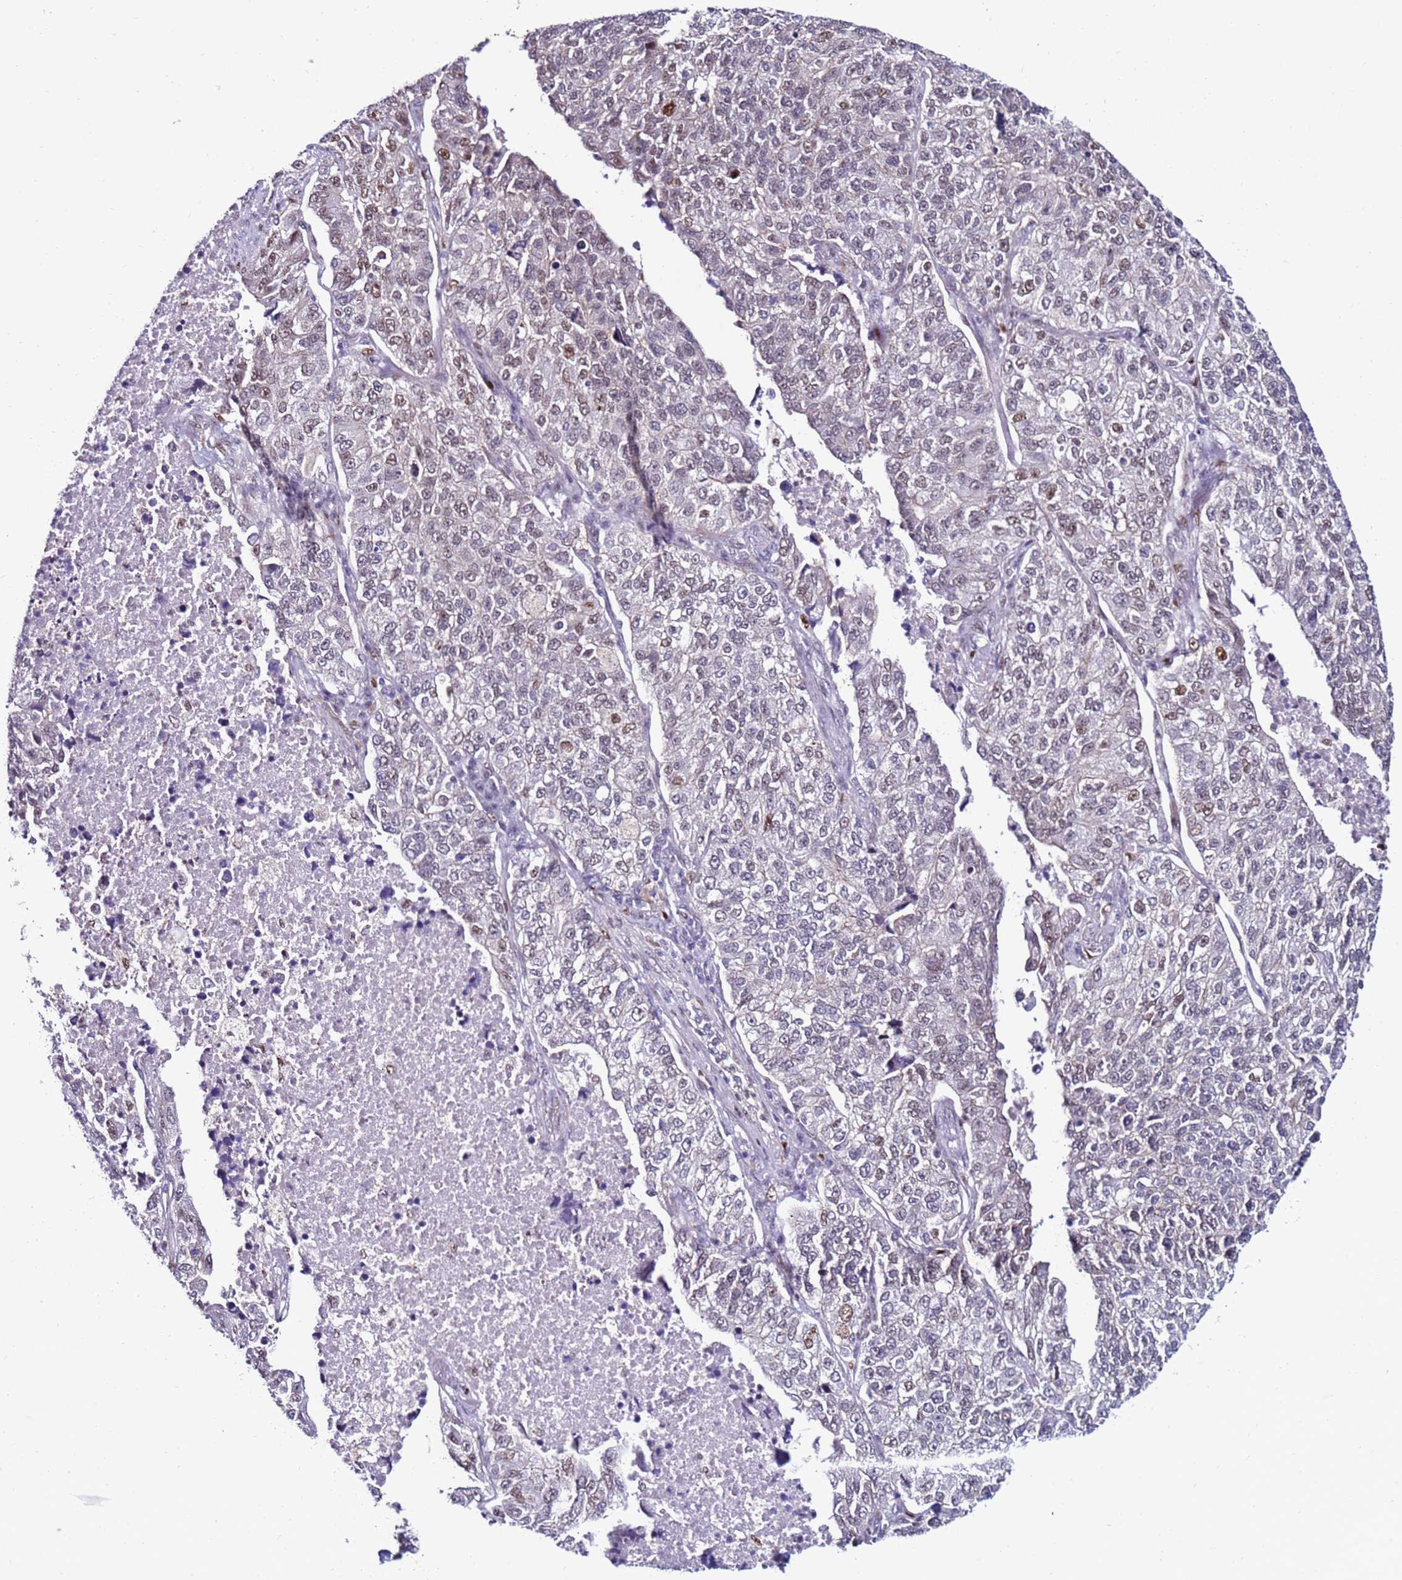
{"staining": {"intensity": "weak", "quantity": "<25%", "location": "nuclear"}, "tissue": "lung cancer", "cell_type": "Tumor cells", "image_type": "cancer", "snomed": [{"axis": "morphology", "description": "Adenocarcinoma, NOS"}, {"axis": "topography", "description": "Lung"}], "caption": "Tumor cells show no significant protein positivity in lung cancer (adenocarcinoma). (DAB (3,3'-diaminobenzidine) IHC with hematoxylin counter stain).", "gene": "KPNA4", "patient": {"sex": "male", "age": 49}}